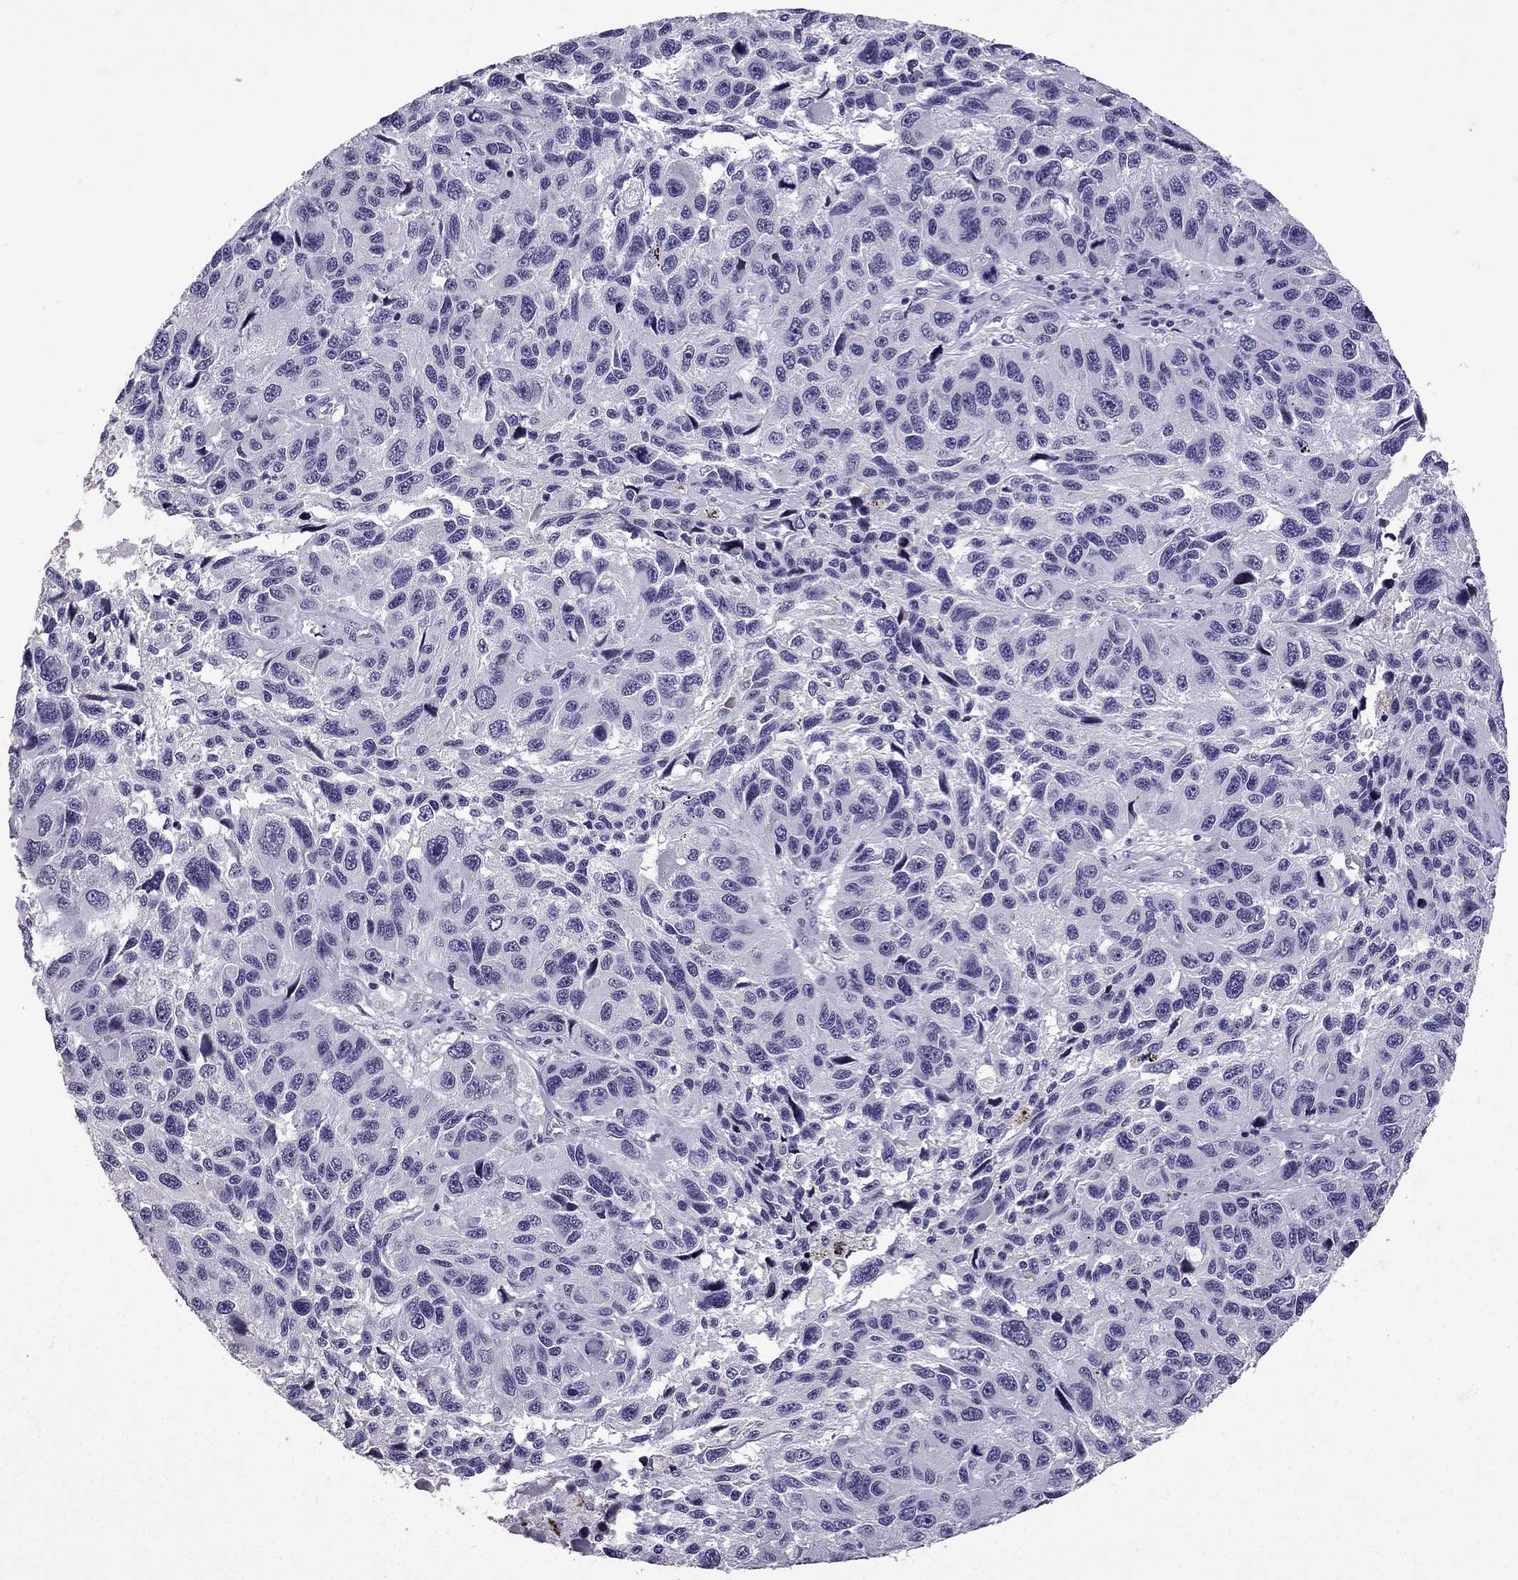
{"staining": {"intensity": "negative", "quantity": "none", "location": "none"}, "tissue": "melanoma", "cell_type": "Tumor cells", "image_type": "cancer", "snomed": [{"axis": "morphology", "description": "Malignant melanoma, NOS"}, {"axis": "topography", "description": "Skin"}], "caption": "The image exhibits no significant expression in tumor cells of malignant melanoma. (Immunohistochemistry (ihc), brightfield microscopy, high magnification).", "gene": "TTN", "patient": {"sex": "male", "age": 53}}